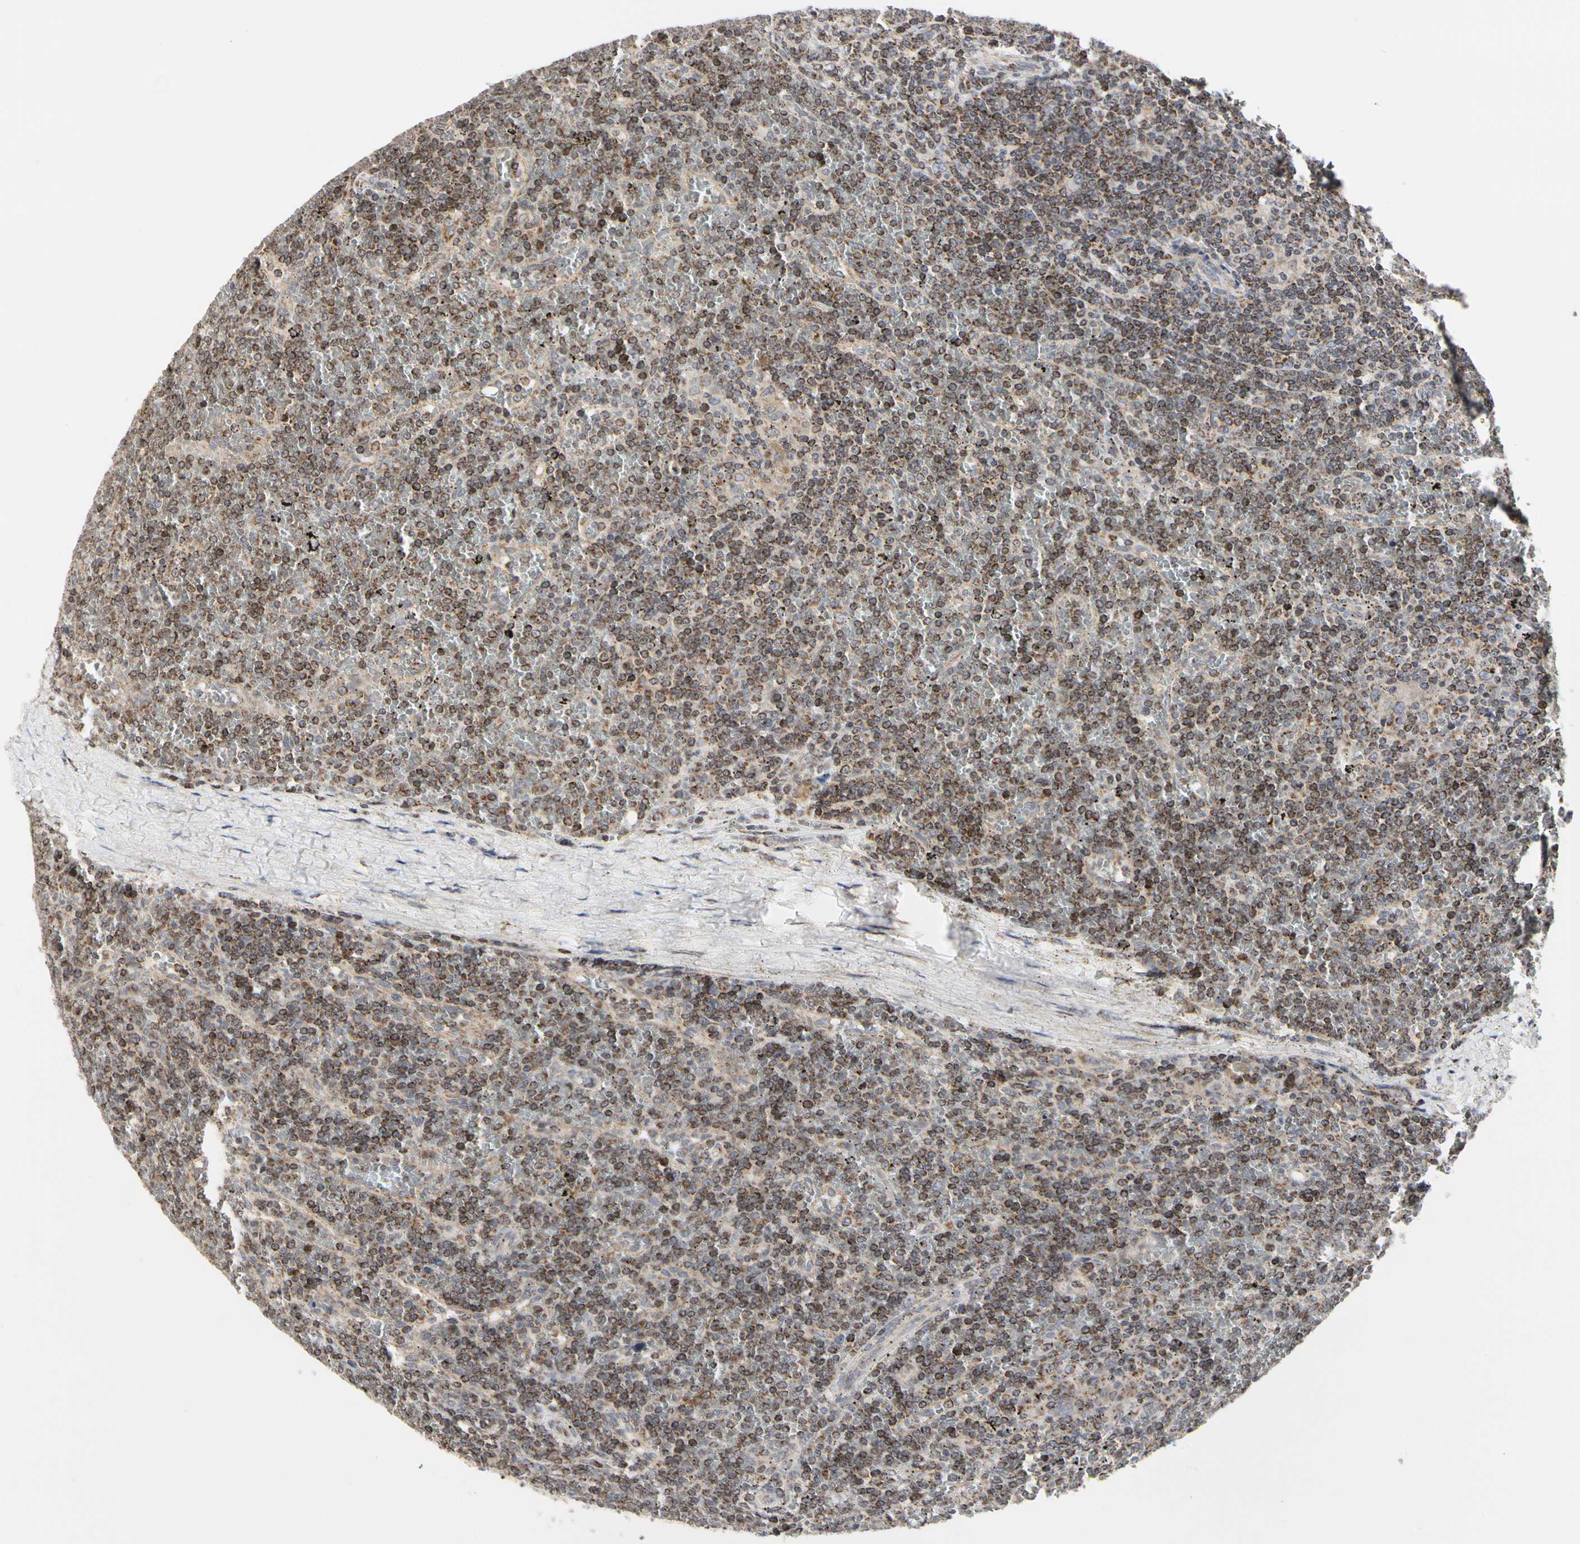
{"staining": {"intensity": "moderate", "quantity": ">75%", "location": "cytoplasmic/membranous,nuclear"}, "tissue": "lymphoma", "cell_type": "Tumor cells", "image_type": "cancer", "snomed": [{"axis": "morphology", "description": "Malignant lymphoma, non-Hodgkin's type, Low grade"}, {"axis": "topography", "description": "Spleen"}], "caption": "Immunohistochemical staining of lymphoma shows medium levels of moderate cytoplasmic/membranous and nuclear positivity in approximately >75% of tumor cells.", "gene": "TSKU", "patient": {"sex": "female", "age": 19}}